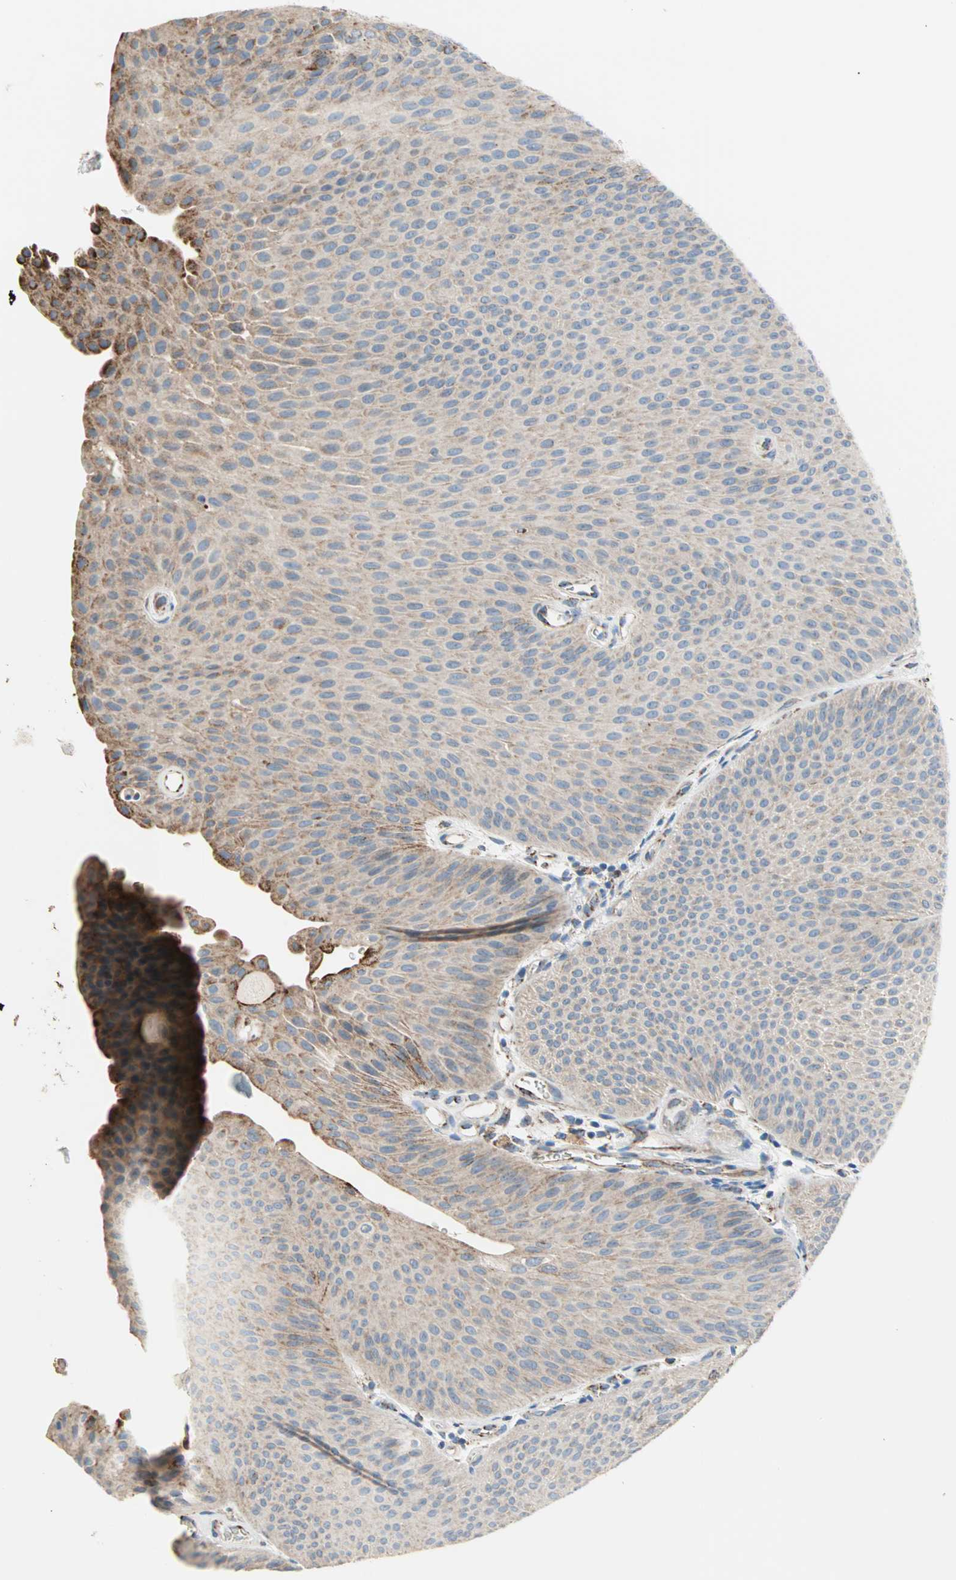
{"staining": {"intensity": "weak", "quantity": ">75%", "location": "cytoplasmic/membranous"}, "tissue": "urothelial cancer", "cell_type": "Tumor cells", "image_type": "cancer", "snomed": [{"axis": "morphology", "description": "Urothelial carcinoma, Low grade"}, {"axis": "topography", "description": "Urinary bladder"}], "caption": "Protein expression analysis of urothelial cancer demonstrates weak cytoplasmic/membranous staining in about >75% of tumor cells.", "gene": "TST", "patient": {"sex": "female", "age": 60}}